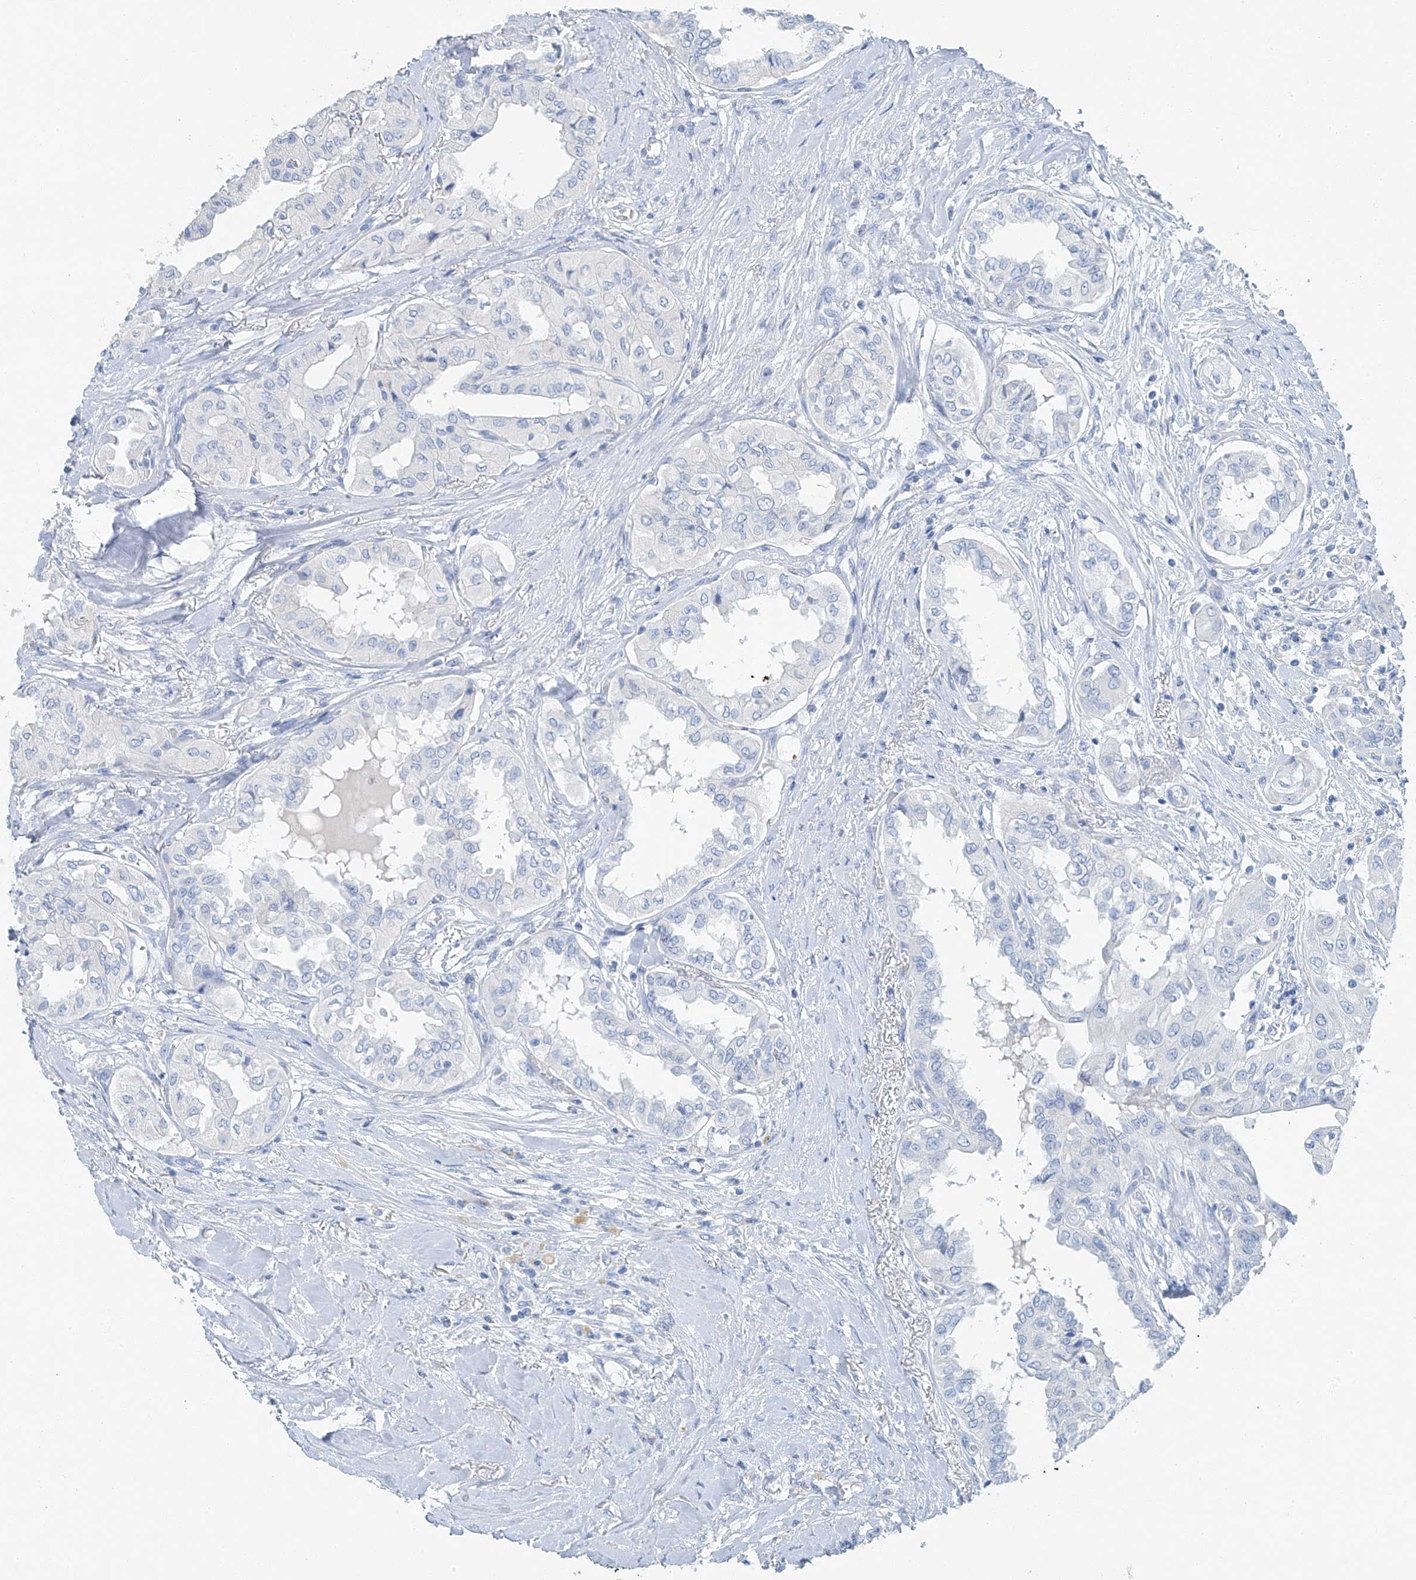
{"staining": {"intensity": "negative", "quantity": "none", "location": "none"}, "tissue": "thyroid cancer", "cell_type": "Tumor cells", "image_type": "cancer", "snomed": [{"axis": "morphology", "description": "Papillary adenocarcinoma, NOS"}, {"axis": "topography", "description": "Thyroid gland"}], "caption": "Immunohistochemistry histopathology image of neoplastic tissue: thyroid papillary adenocarcinoma stained with DAB (3,3'-diaminobenzidine) shows no significant protein staining in tumor cells. (Immunohistochemistry, brightfield microscopy, high magnification).", "gene": "C1orf87", "patient": {"sex": "female", "age": 59}}